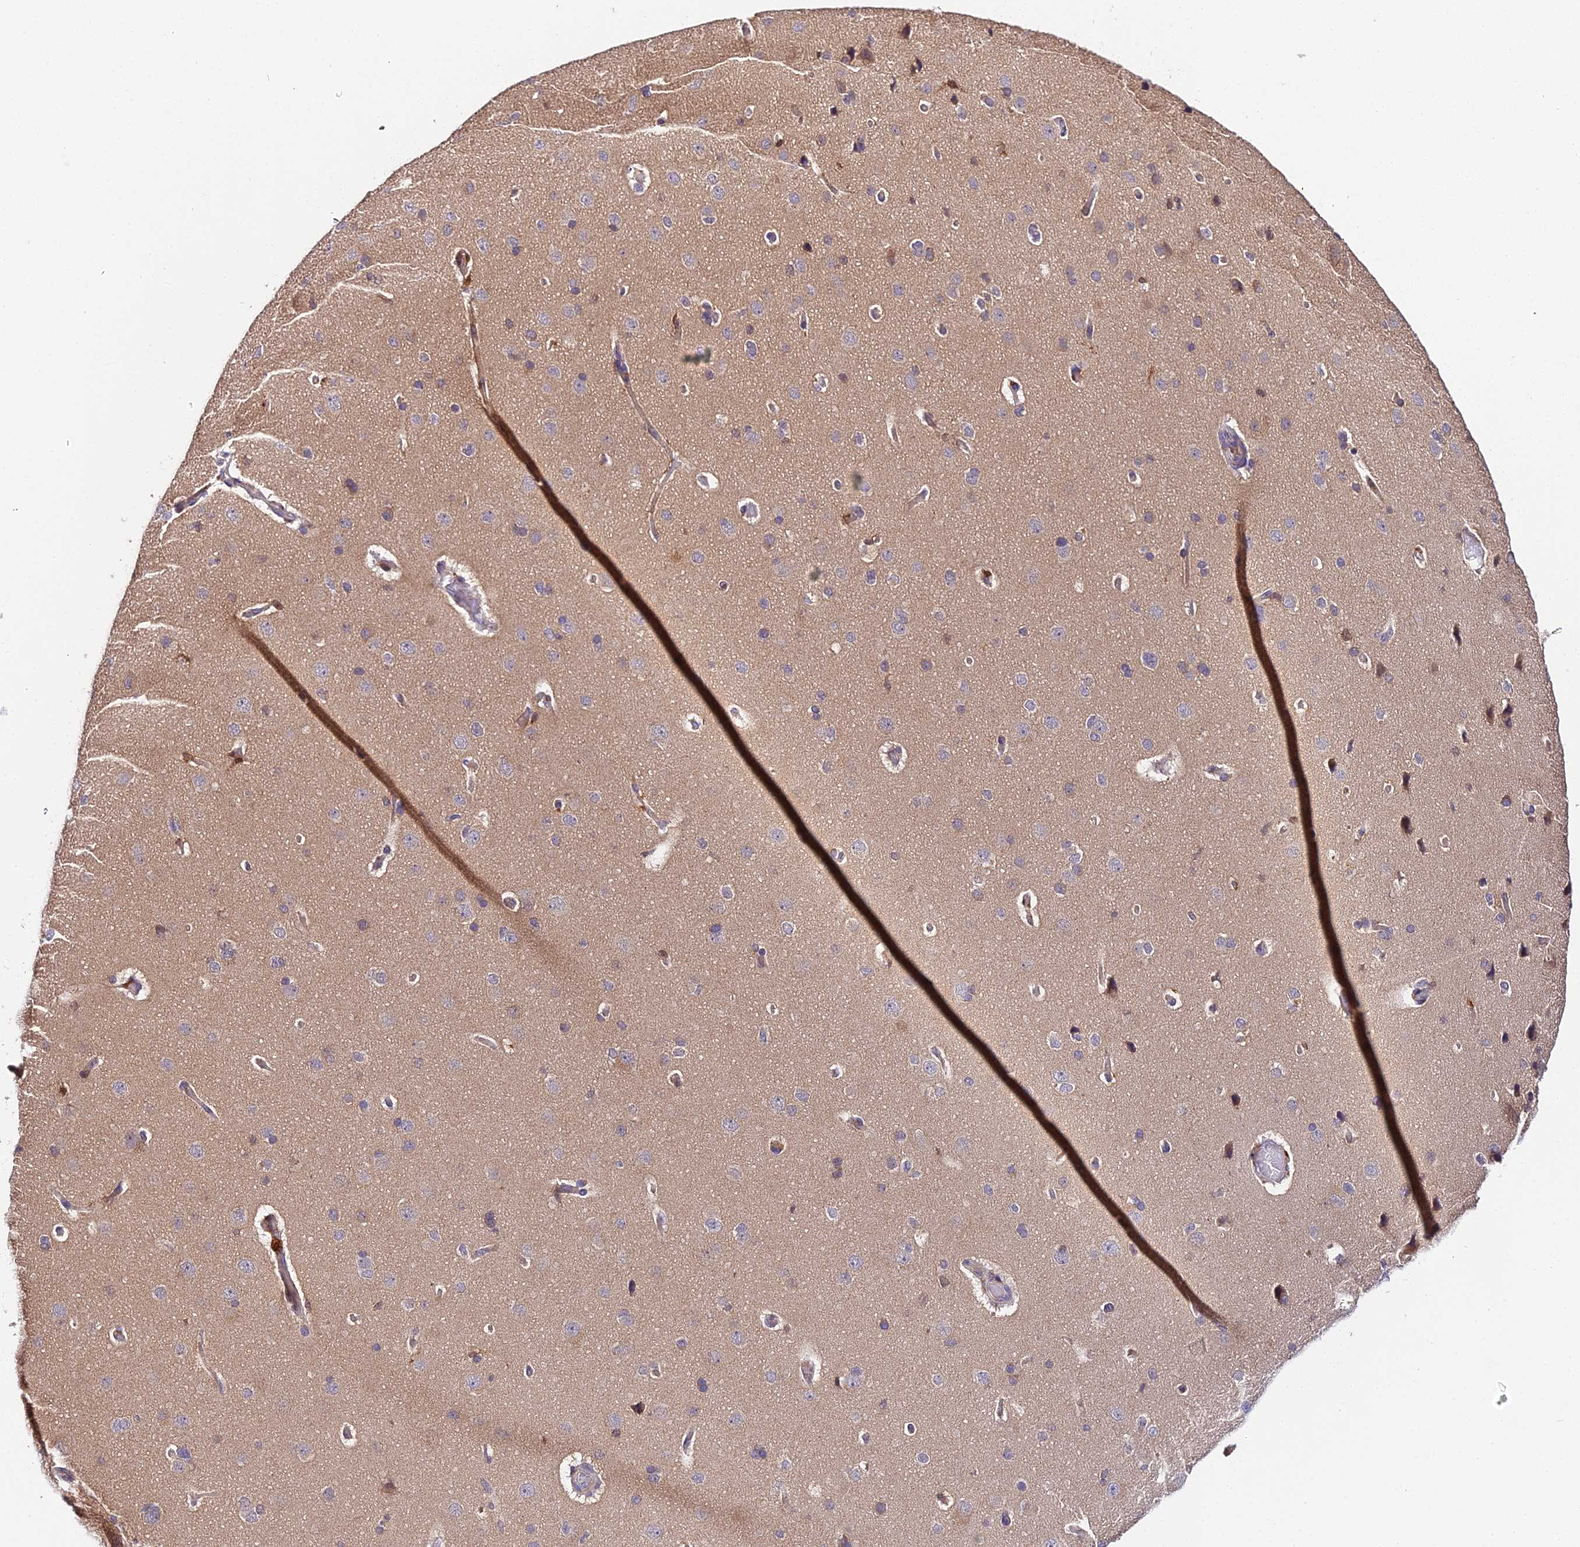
{"staining": {"intensity": "weak", "quantity": ">75%", "location": "cytoplasmic/membranous"}, "tissue": "cerebral cortex", "cell_type": "Endothelial cells", "image_type": "normal", "snomed": [{"axis": "morphology", "description": "Normal tissue, NOS"}, {"axis": "topography", "description": "Cerebral cortex"}], "caption": "This is an image of IHC staining of unremarkable cerebral cortex, which shows weak expression in the cytoplasmic/membranous of endothelial cells.", "gene": "ZBED8", "patient": {"sex": "male", "age": 62}}